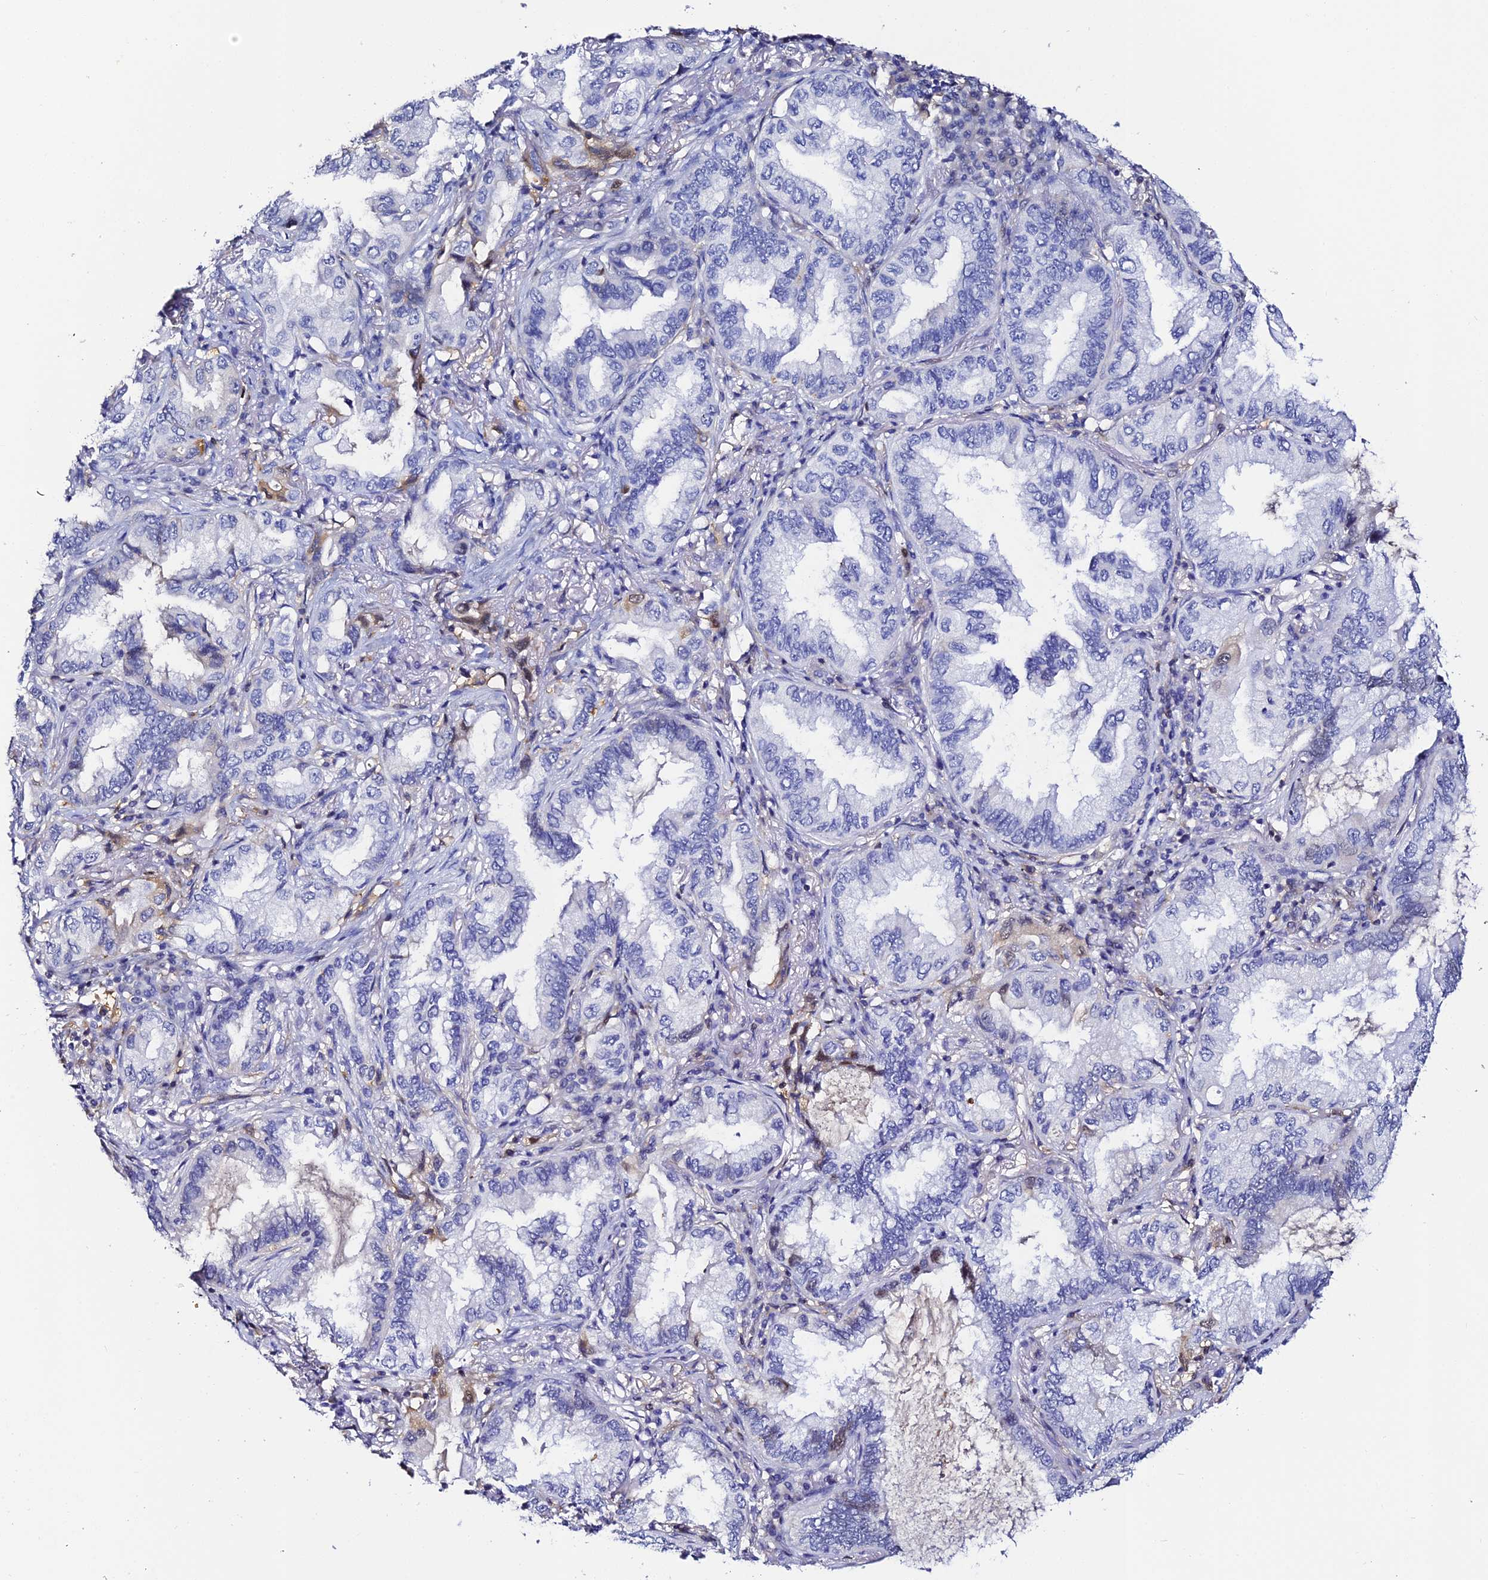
{"staining": {"intensity": "negative", "quantity": "none", "location": "none"}, "tissue": "lung cancer", "cell_type": "Tumor cells", "image_type": "cancer", "snomed": [{"axis": "morphology", "description": "Adenocarcinoma, NOS"}, {"axis": "topography", "description": "Lung"}], "caption": "Immunohistochemical staining of adenocarcinoma (lung) exhibits no significant positivity in tumor cells. (DAB immunohistochemistry visualized using brightfield microscopy, high magnification).", "gene": "DEFB132", "patient": {"sex": "female", "age": 69}}